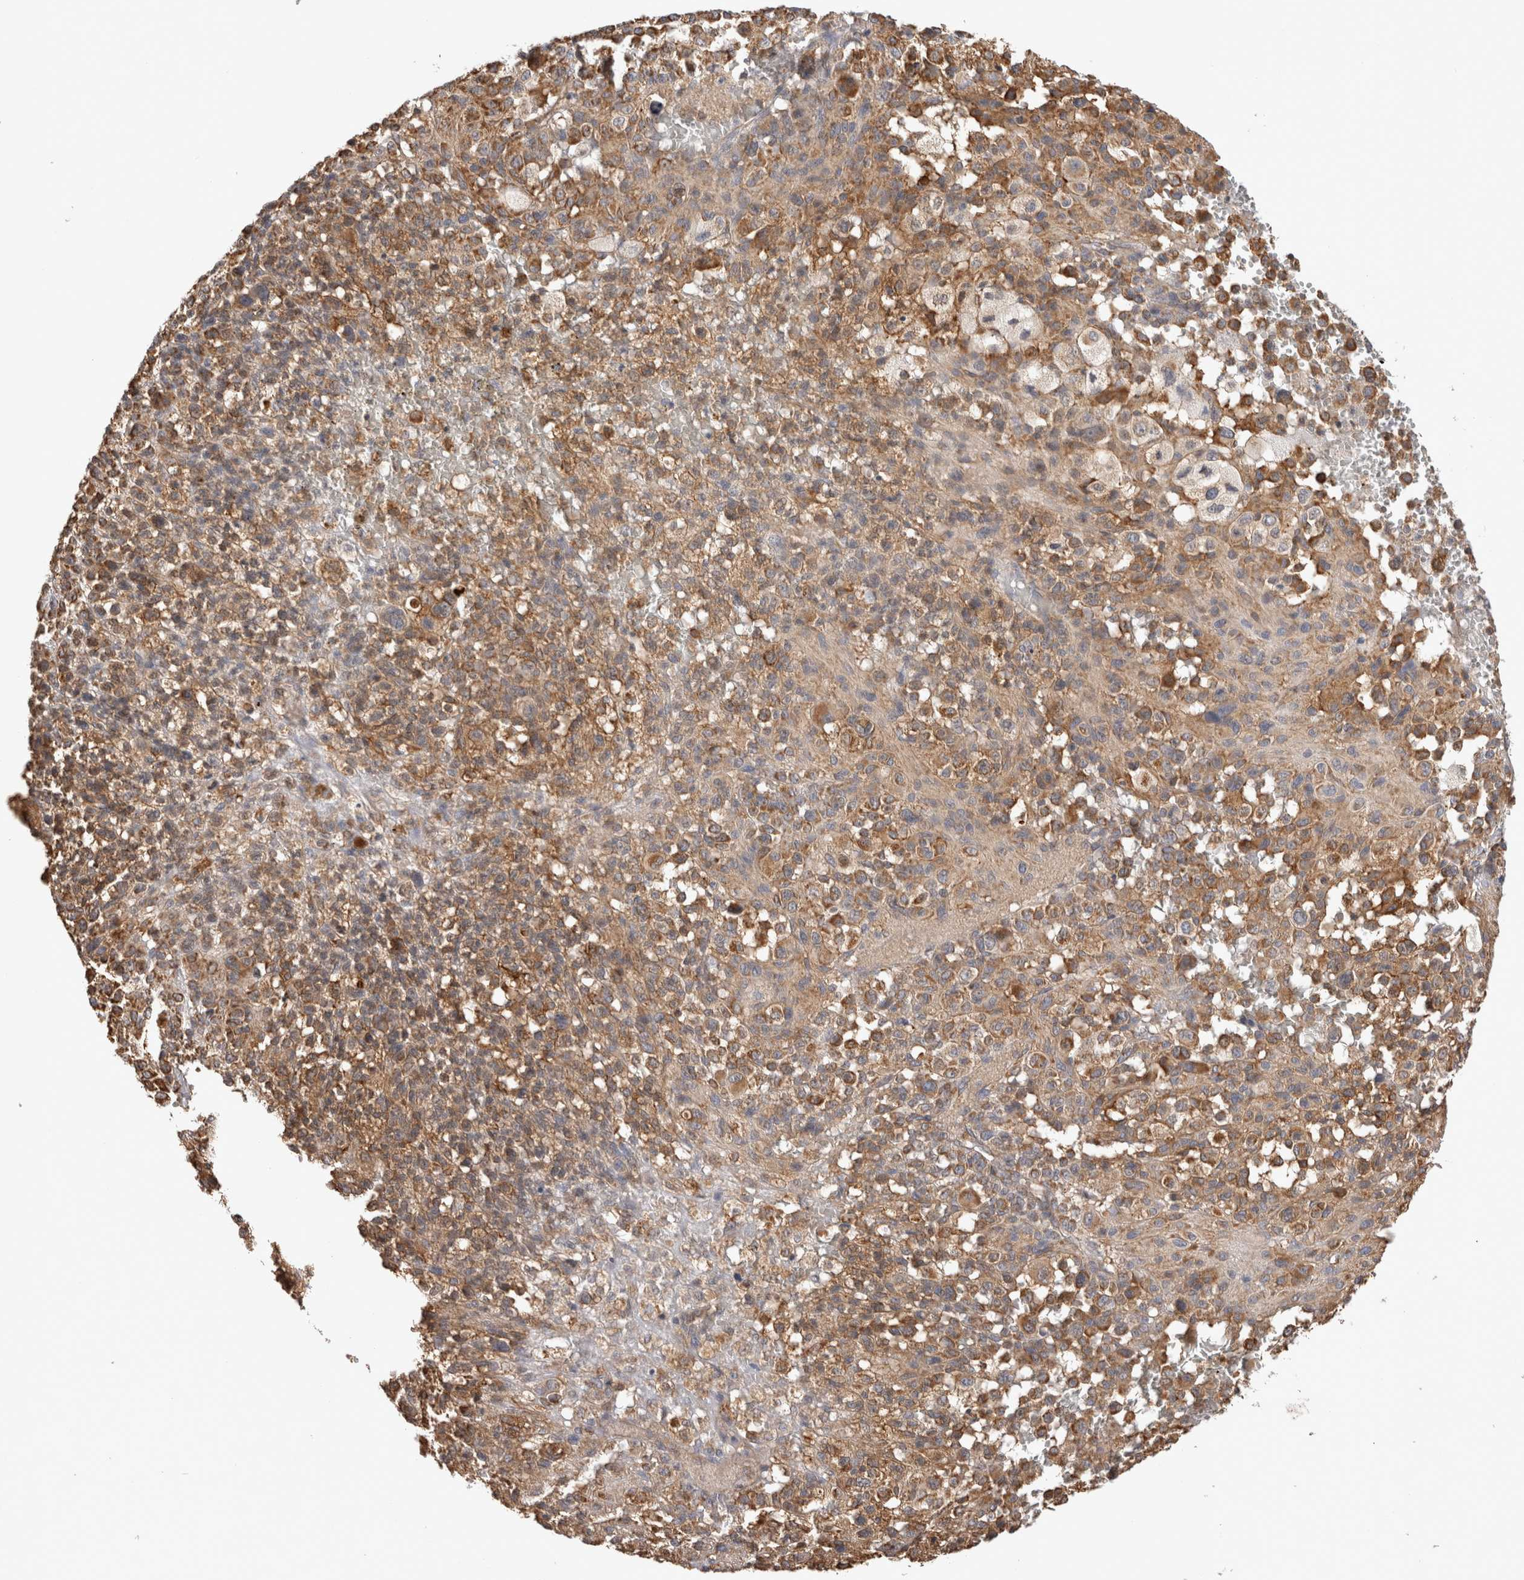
{"staining": {"intensity": "strong", "quantity": "25%-75%", "location": "cytoplasmic/membranous"}, "tissue": "melanoma", "cell_type": "Tumor cells", "image_type": "cancer", "snomed": [{"axis": "morphology", "description": "Malignant melanoma, Metastatic site"}, {"axis": "topography", "description": "Skin"}], "caption": "The image displays a brown stain indicating the presence of a protein in the cytoplasmic/membranous of tumor cells in malignant melanoma (metastatic site). Using DAB (brown) and hematoxylin (blue) stains, captured at high magnification using brightfield microscopy.", "gene": "IMMP2L", "patient": {"sex": "female", "age": 74}}